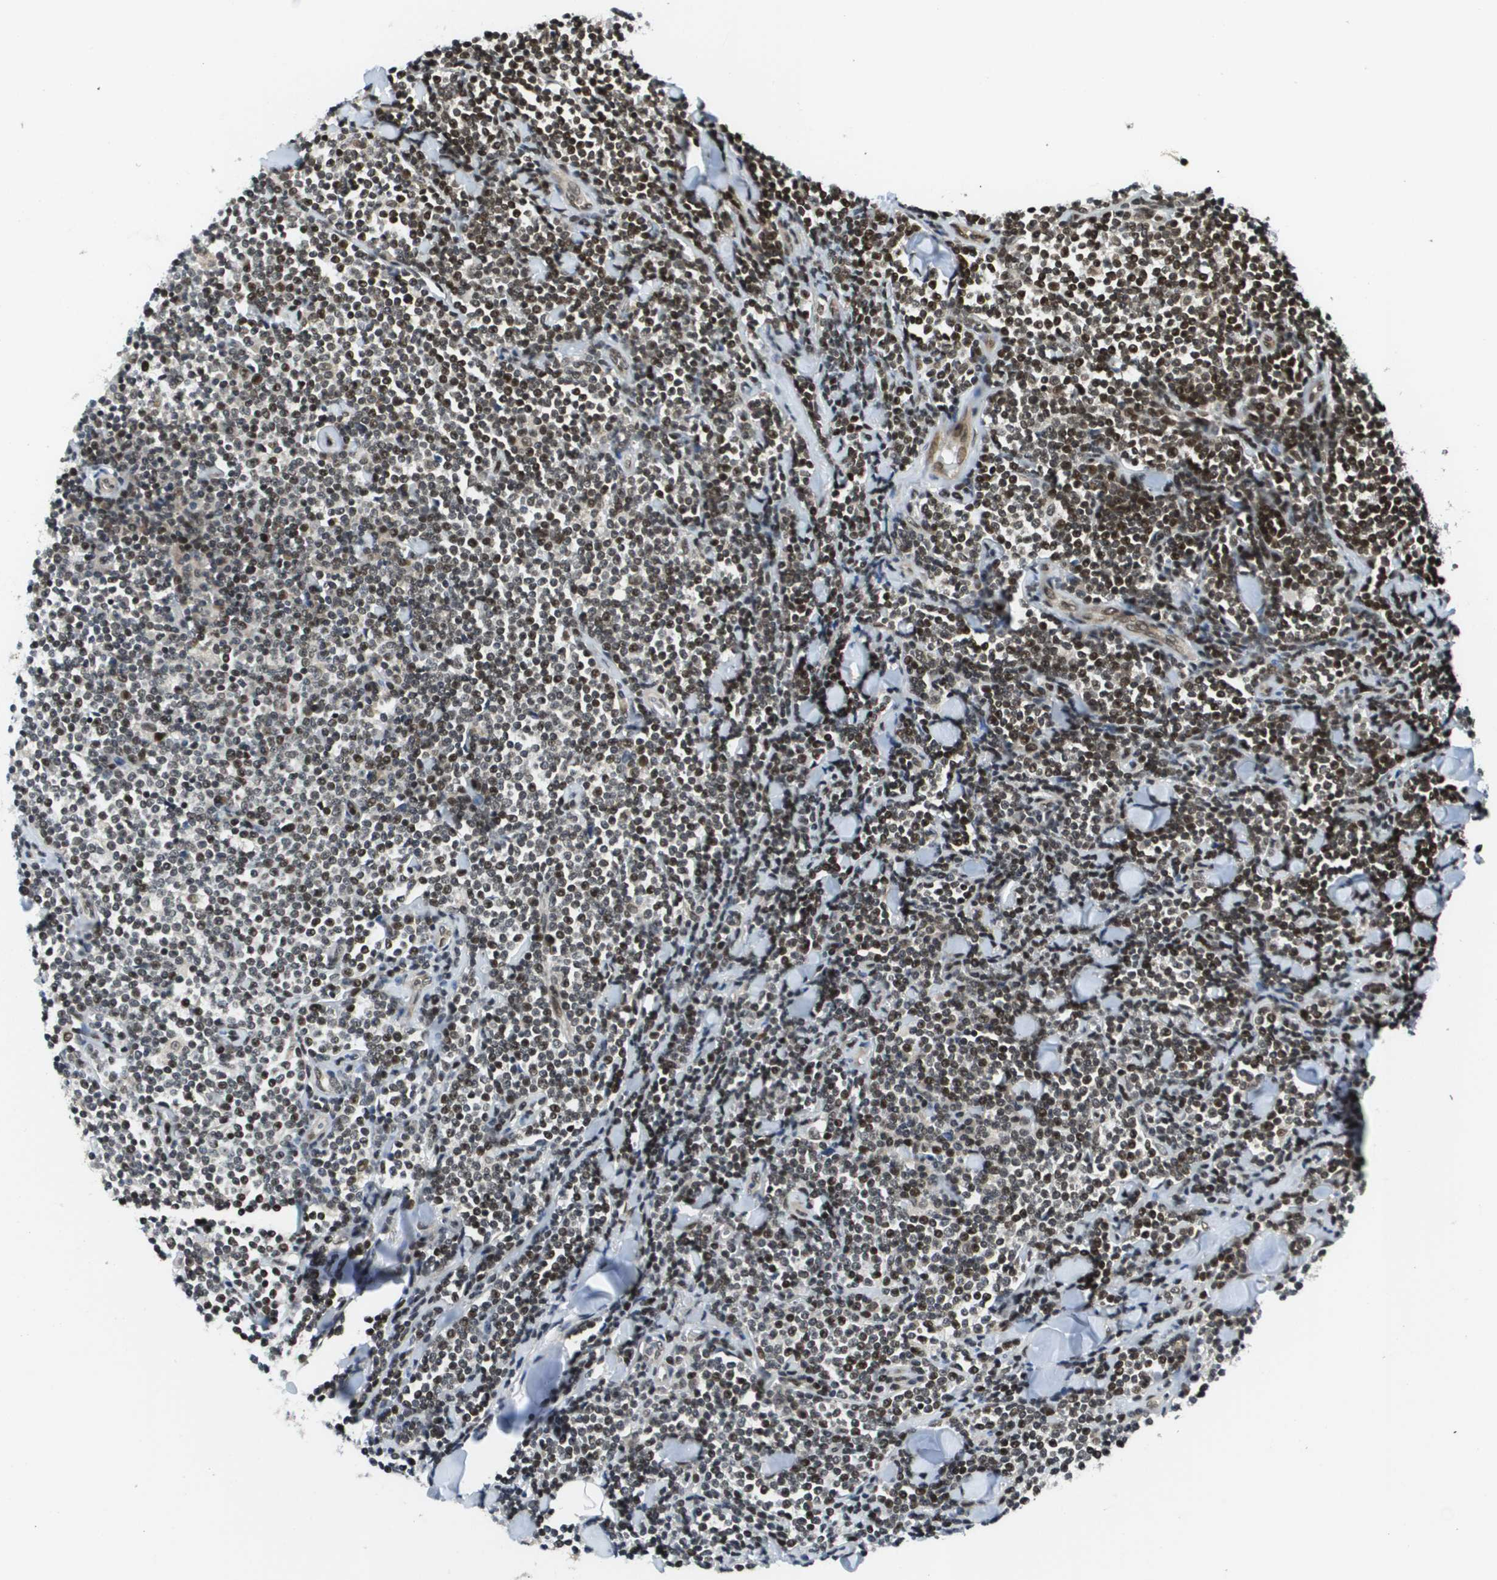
{"staining": {"intensity": "strong", "quantity": ">75%", "location": "nuclear"}, "tissue": "lymphoma", "cell_type": "Tumor cells", "image_type": "cancer", "snomed": [{"axis": "morphology", "description": "Malignant lymphoma, non-Hodgkin's type, Low grade"}, {"axis": "topography", "description": "Soft tissue"}], "caption": "About >75% of tumor cells in lymphoma show strong nuclear protein staining as visualized by brown immunohistochemical staining.", "gene": "RECQL4", "patient": {"sex": "male", "age": 92}}